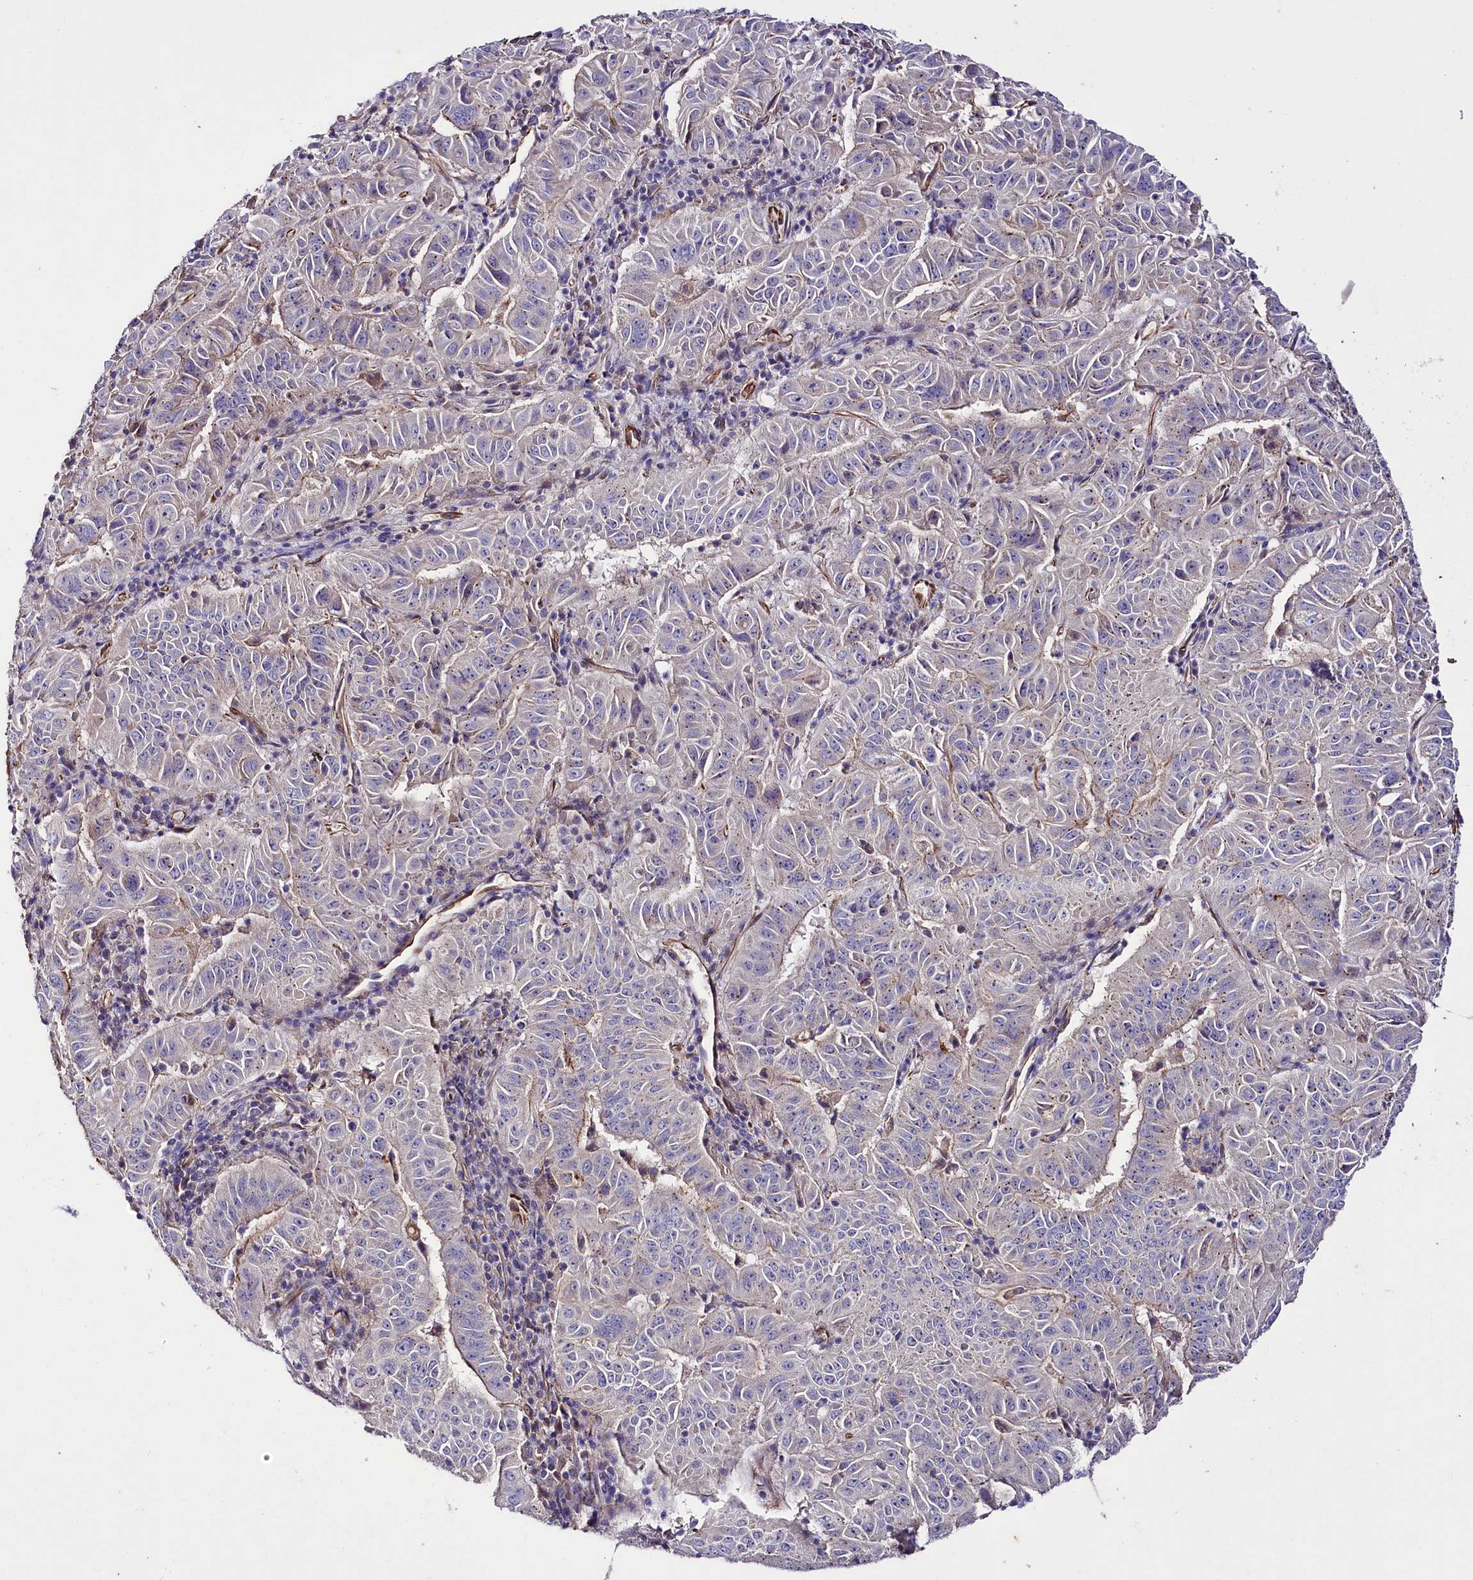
{"staining": {"intensity": "negative", "quantity": "none", "location": "none"}, "tissue": "pancreatic cancer", "cell_type": "Tumor cells", "image_type": "cancer", "snomed": [{"axis": "morphology", "description": "Adenocarcinoma, NOS"}, {"axis": "topography", "description": "Pancreas"}], "caption": "Tumor cells are negative for protein expression in human pancreatic adenocarcinoma.", "gene": "SLC7A1", "patient": {"sex": "male", "age": 63}}